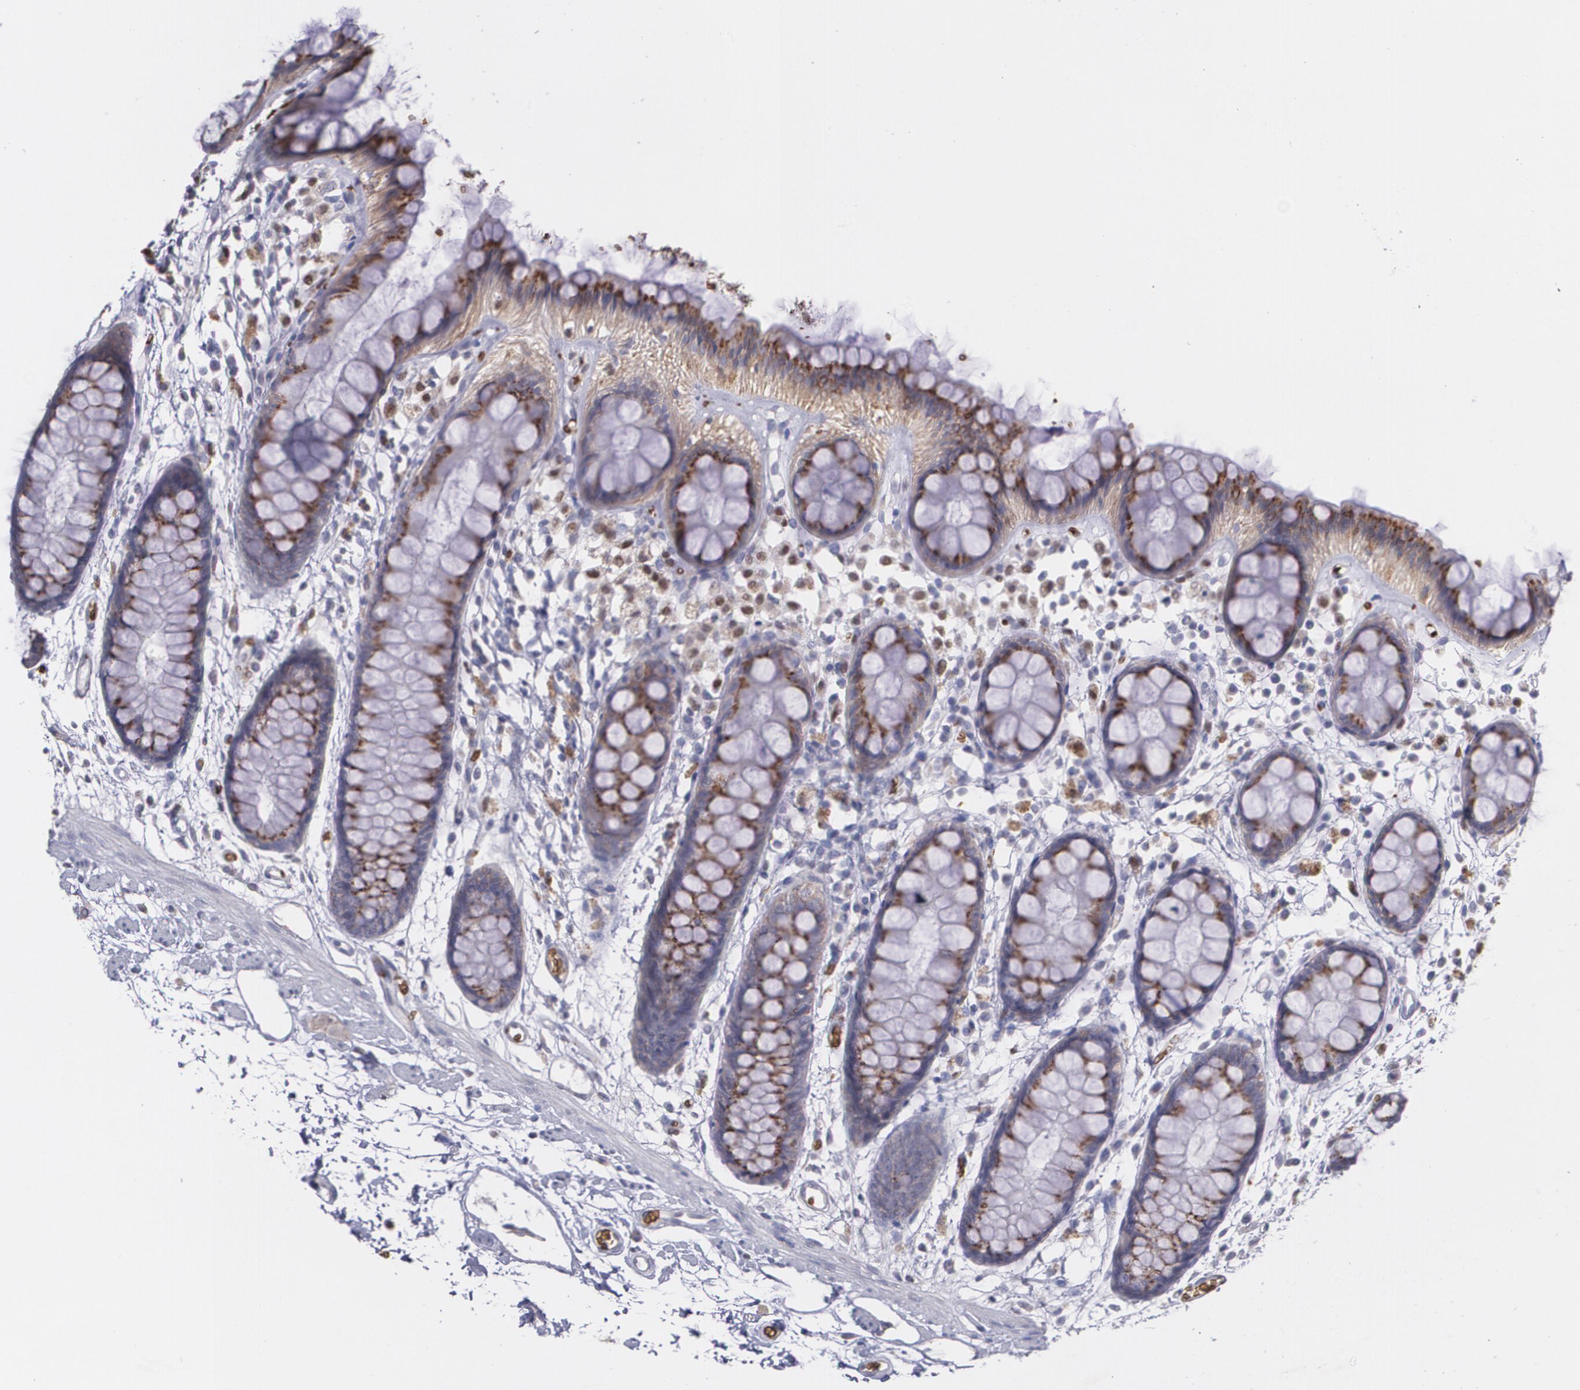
{"staining": {"intensity": "moderate", "quantity": "25%-75%", "location": "cytoplasmic/membranous"}, "tissue": "rectum", "cell_type": "Glandular cells", "image_type": "normal", "snomed": [{"axis": "morphology", "description": "Normal tissue, NOS"}, {"axis": "topography", "description": "Rectum"}], "caption": "Moderate cytoplasmic/membranous staining is identified in about 25%-75% of glandular cells in unremarkable rectum.", "gene": "SLC2A1", "patient": {"sex": "female", "age": 66}}